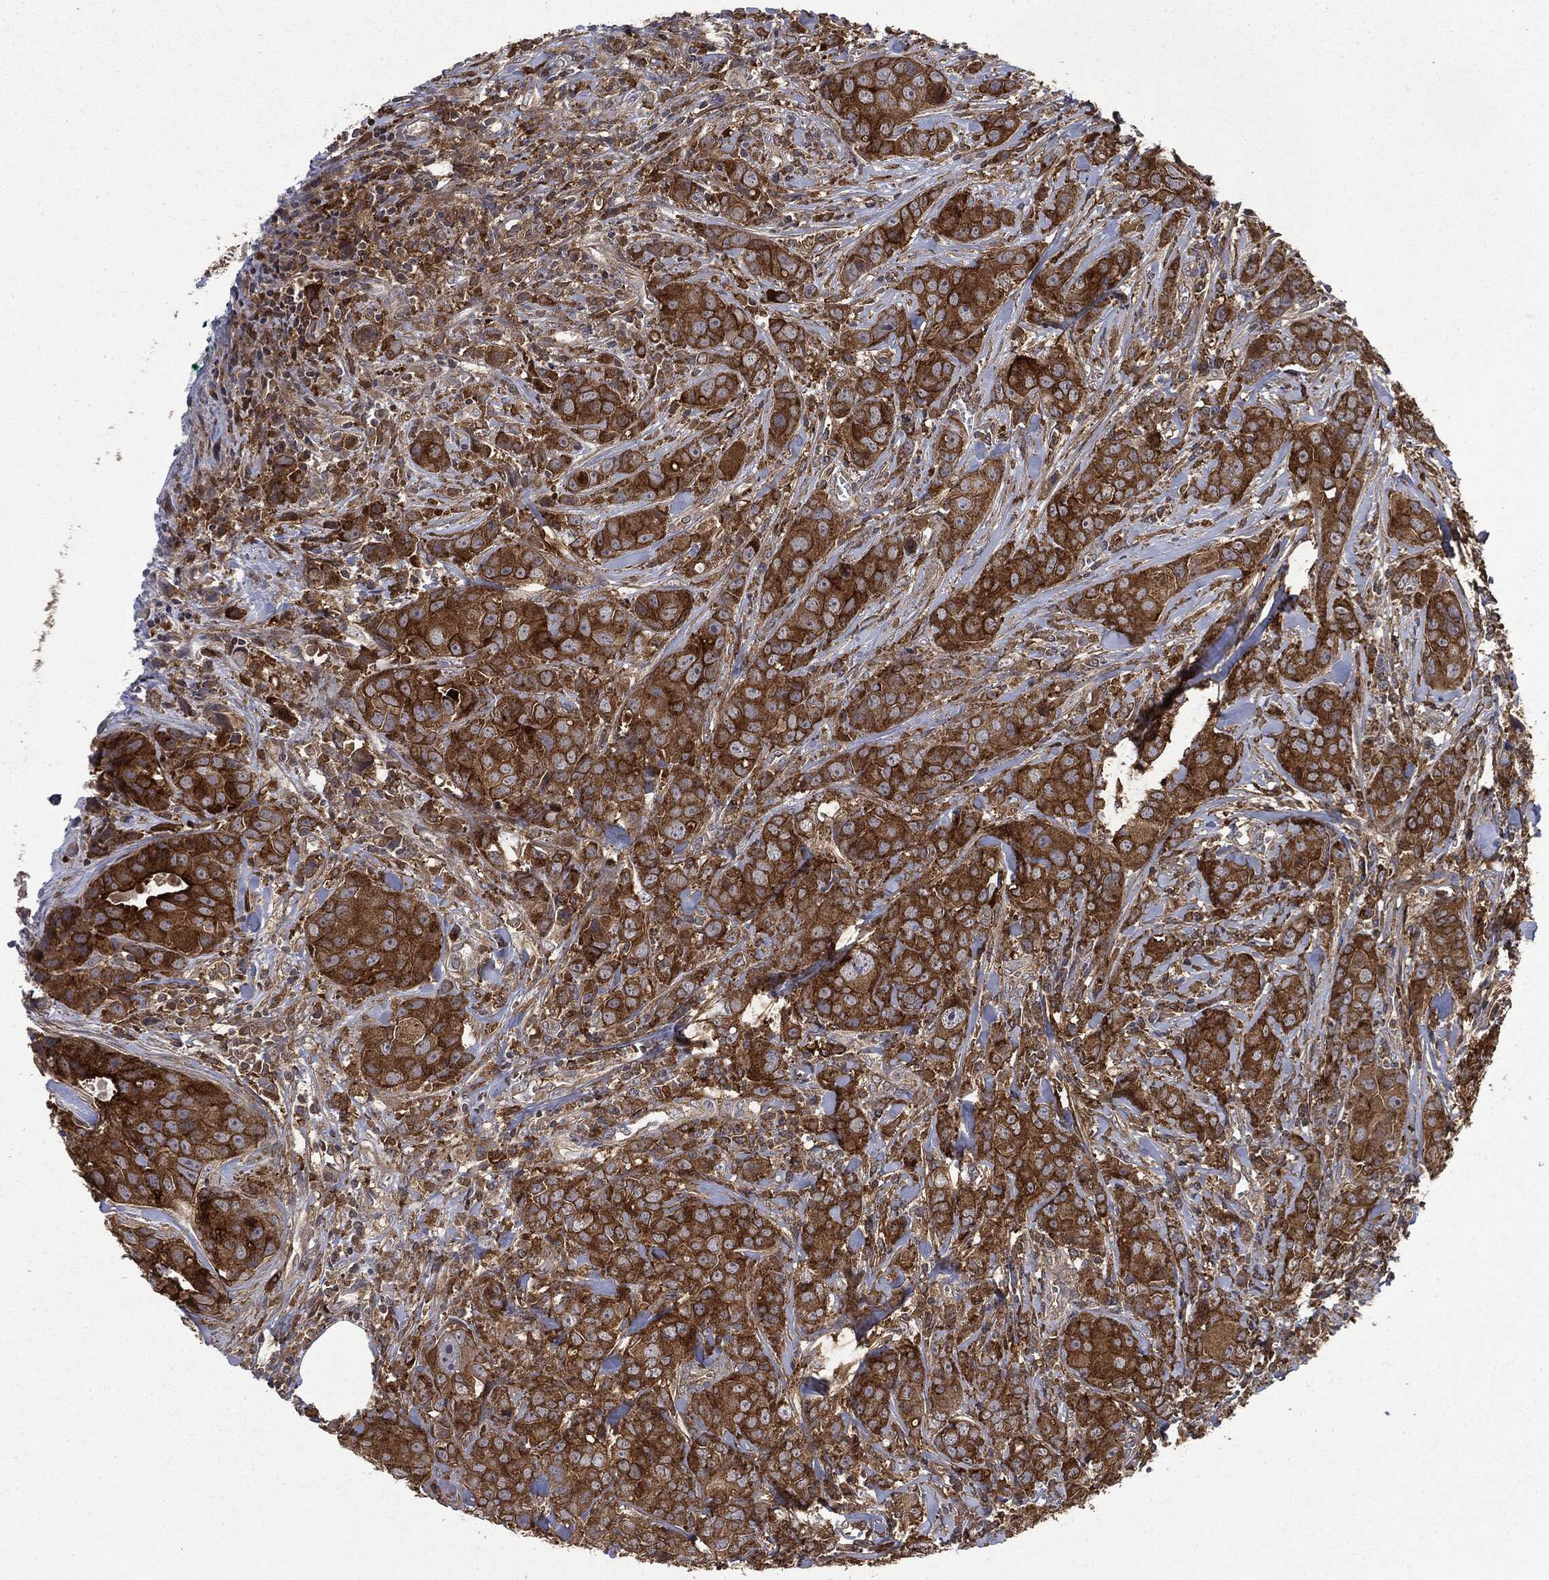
{"staining": {"intensity": "strong", "quantity": ">75%", "location": "cytoplasmic/membranous"}, "tissue": "breast cancer", "cell_type": "Tumor cells", "image_type": "cancer", "snomed": [{"axis": "morphology", "description": "Duct carcinoma"}, {"axis": "topography", "description": "Breast"}], "caption": "A high-resolution micrograph shows immunohistochemistry staining of intraductal carcinoma (breast), which demonstrates strong cytoplasmic/membranous expression in about >75% of tumor cells.", "gene": "SNX5", "patient": {"sex": "female", "age": 43}}